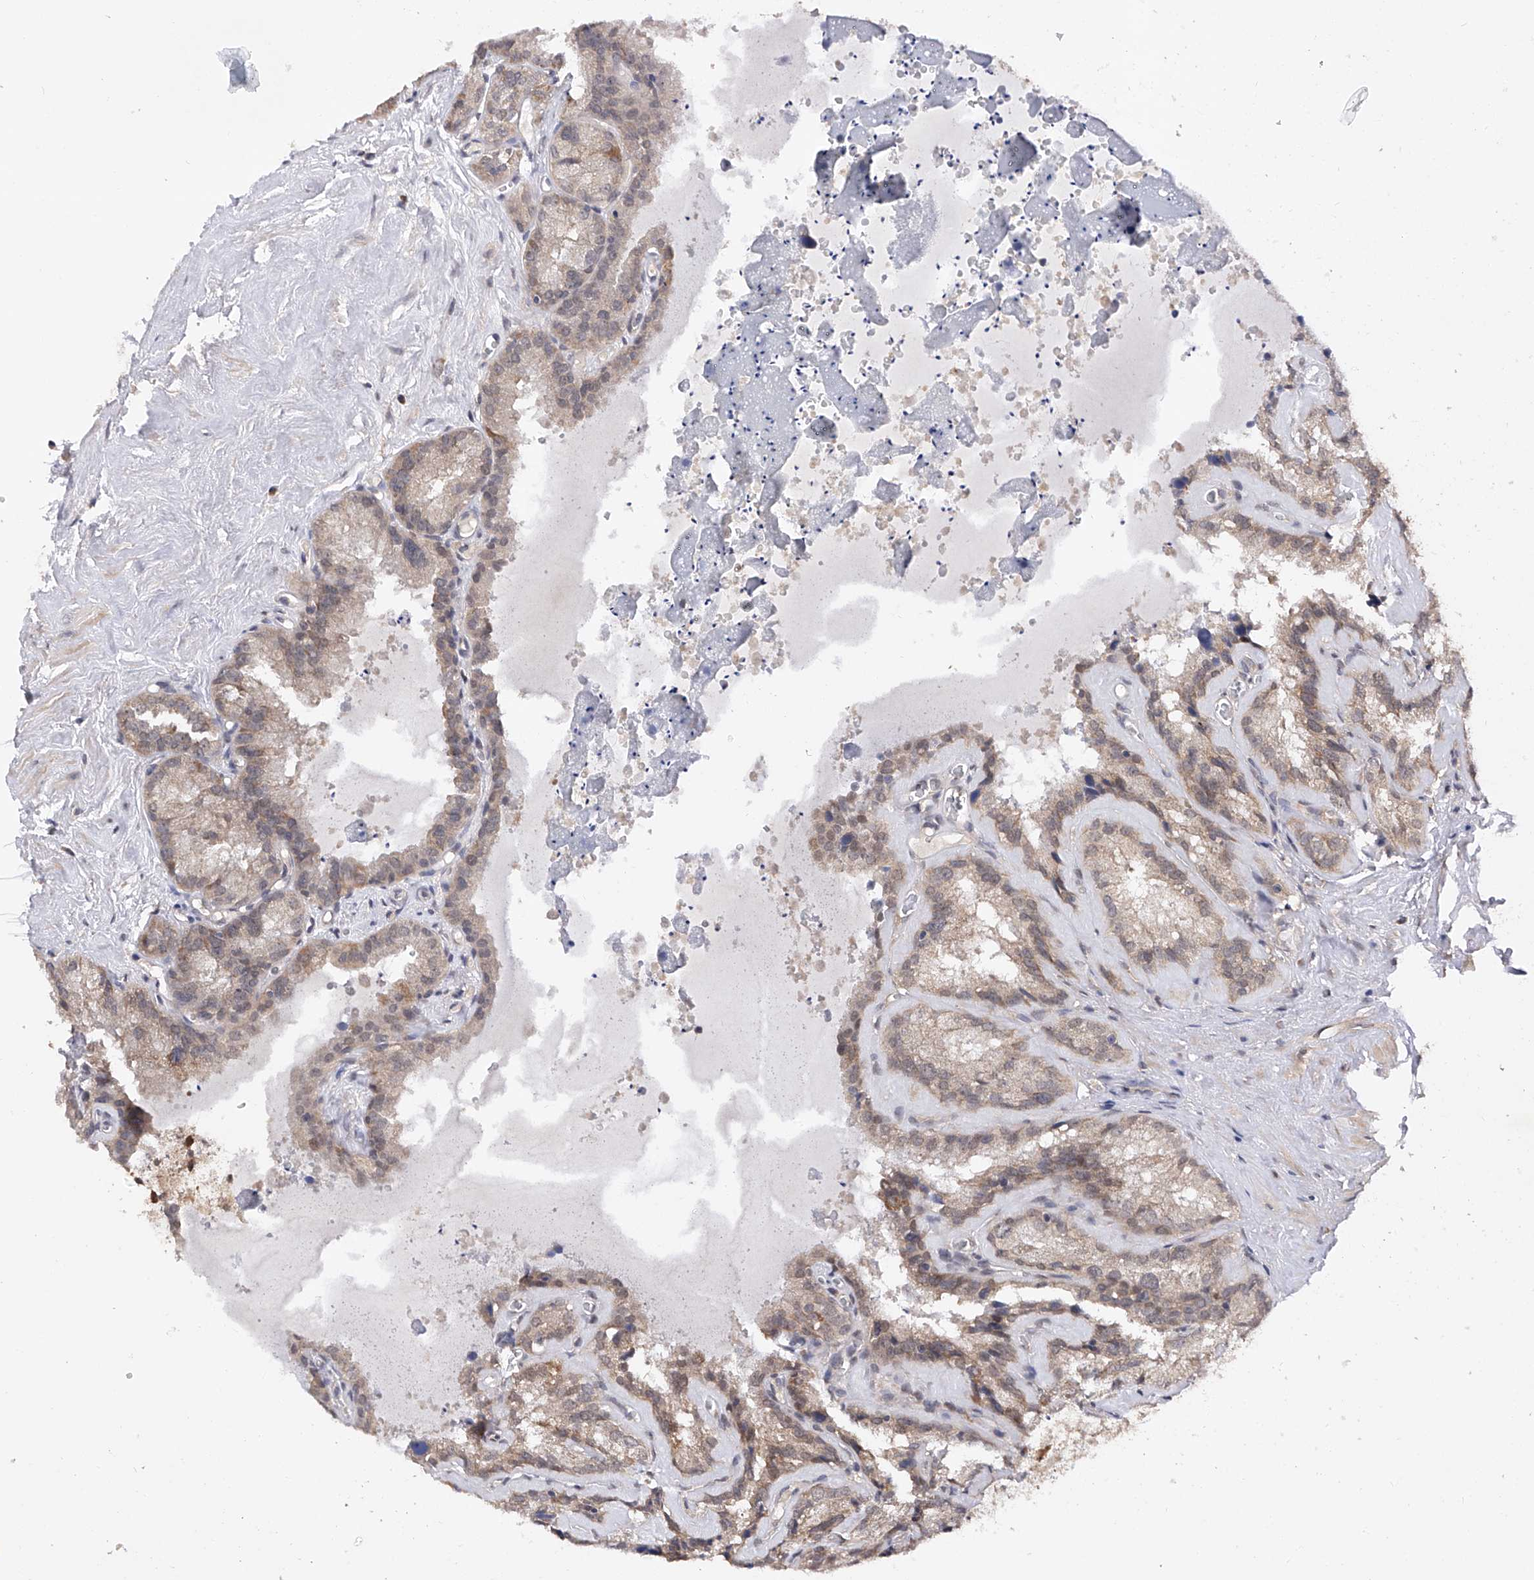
{"staining": {"intensity": "moderate", "quantity": ">75%", "location": "cytoplasmic/membranous"}, "tissue": "seminal vesicle", "cell_type": "Glandular cells", "image_type": "normal", "snomed": [{"axis": "morphology", "description": "Normal tissue, NOS"}, {"axis": "topography", "description": "Prostate"}, {"axis": "topography", "description": "Seminal veicle"}], "caption": "Unremarkable seminal vesicle was stained to show a protein in brown. There is medium levels of moderate cytoplasmic/membranous positivity in about >75% of glandular cells.", "gene": "USP45", "patient": {"sex": "male", "age": 59}}